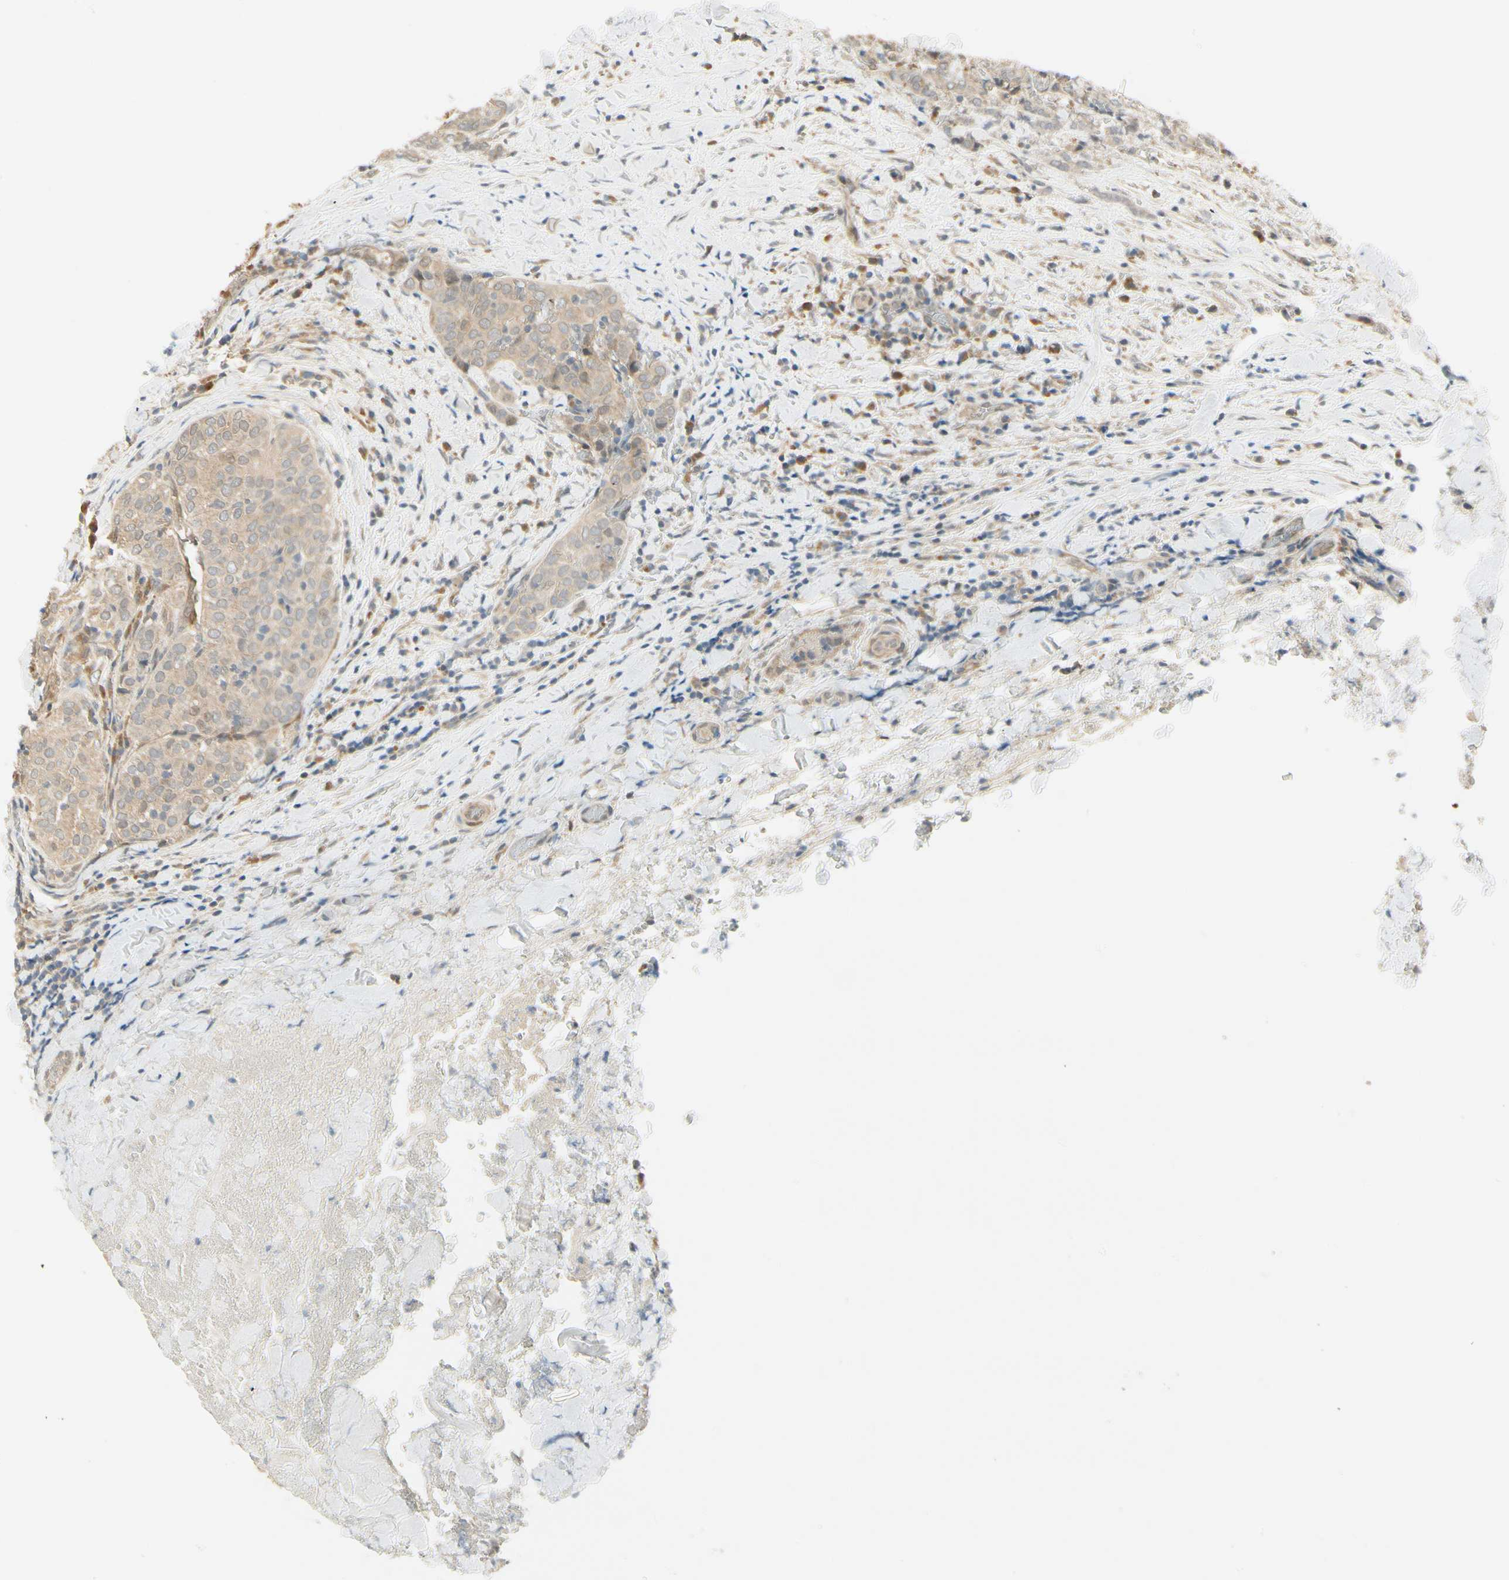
{"staining": {"intensity": "weak", "quantity": ">75%", "location": "cytoplasmic/membranous"}, "tissue": "thyroid cancer", "cell_type": "Tumor cells", "image_type": "cancer", "snomed": [{"axis": "morphology", "description": "Normal tissue, NOS"}, {"axis": "morphology", "description": "Papillary adenocarcinoma, NOS"}, {"axis": "topography", "description": "Thyroid gland"}], "caption": "IHC staining of thyroid cancer (papillary adenocarcinoma), which exhibits low levels of weak cytoplasmic/membranous expression in approximately >75% of tumor cells indicating weak cytoplasmic/membranous protein positivity. The staining was performed using DAB (brown) for protein detection and nuclei were counterstained in hematoxylin (blue).", "gene": "EPHB3", "patient": {"sex": "female", "age": 30}}